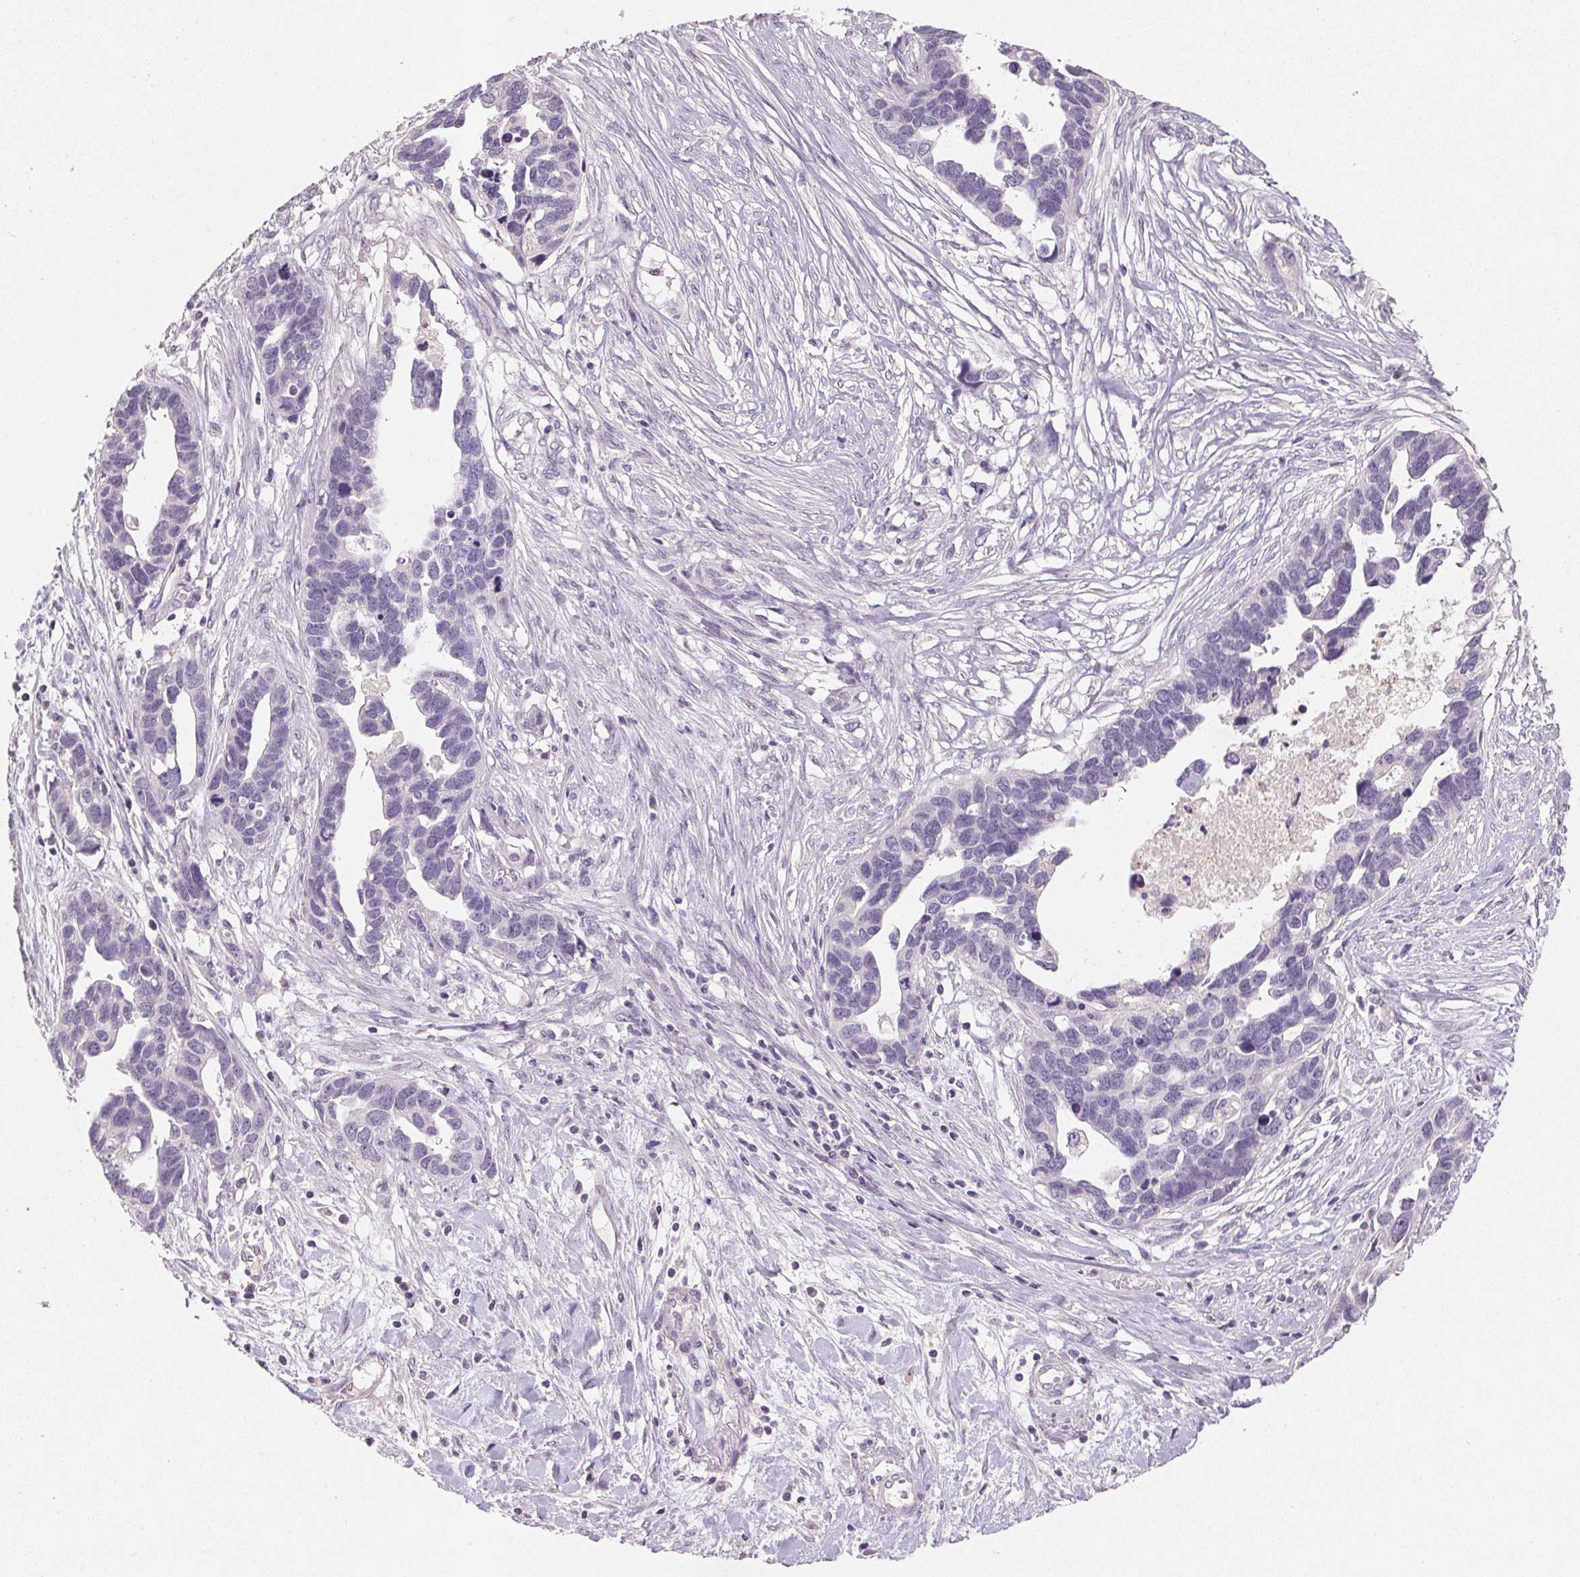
{"staining": {"intensity": "negative", "quantity": "none", "location": "none"}, "tissue": "ovarian cancer", "cell_type": "Tumor cells", "image_type": "cancer", "snomed": [{"axis": "morphology", "description": "Cystadenocarcinoma, serous, NOS"}, {"axis": "topography", "description": "Ovary"}], "caption": "This histopathology image is of ovarian serous cystadenocarcinoma stained with immunohistochemistry (IHC) to label a protein in brown with the nuclei are counter-stained blue. There is no positivity in tumor cells.", "gene": "CXCL5", "patient": {"sex": "female", "age": 54}}